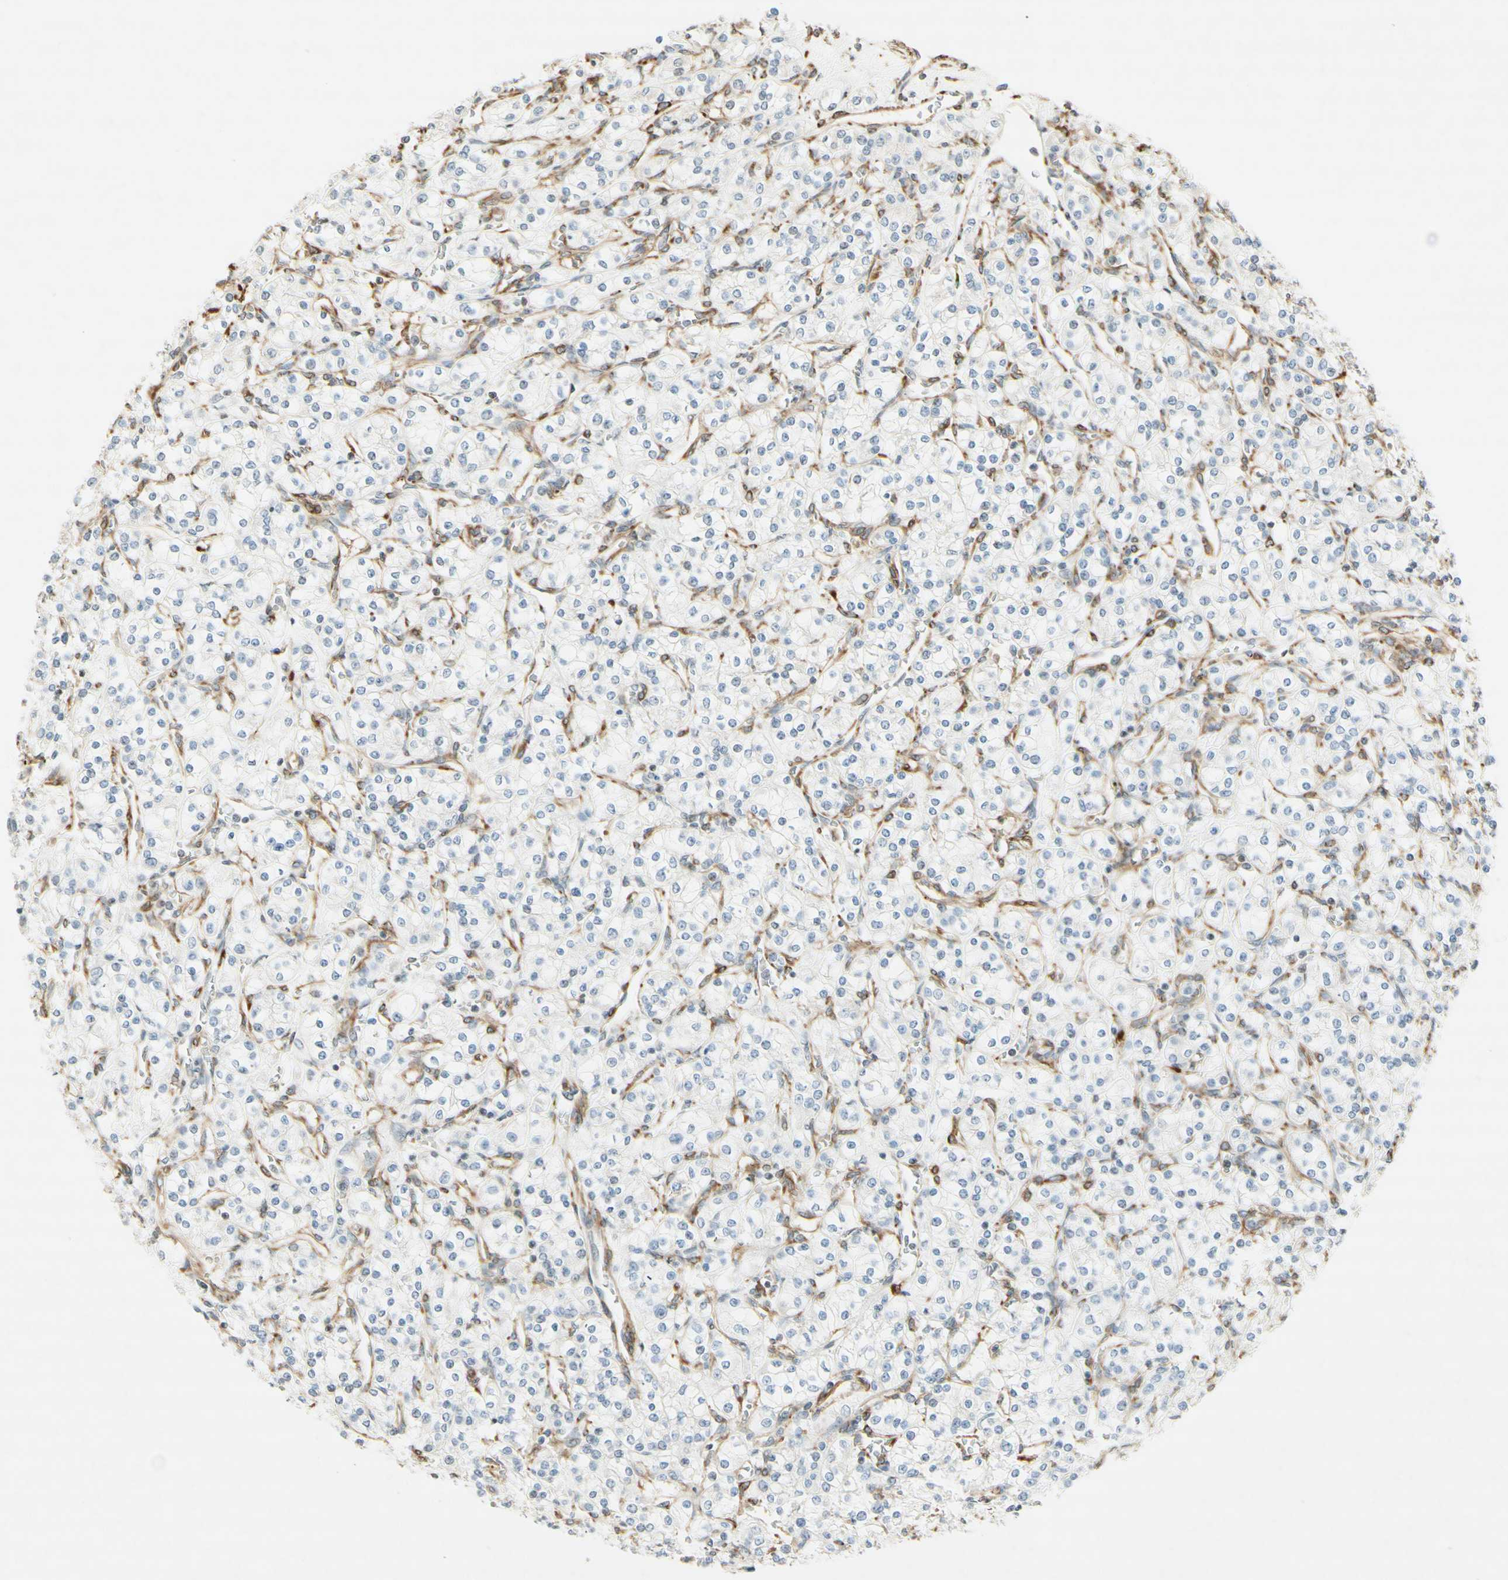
{"staining": {"intensity": "negative", "quantity": "none", "location": "none"}, "tissue": "renal cancer", "cell_type": "Tumor cells", "image_type": "cancer", "snomed": [{"axis": "morphology", "description": "Adenocarcinoma, NOS"}, {"axis": "topography", "description": "Kidney"}], "caption": "Photomicrograph shows no protein expression in tumor cells of renal cancer (adenocarcinoma) tissue.", "gene": "MAP1B", "patient": {"sex": "male", "age": 77}}